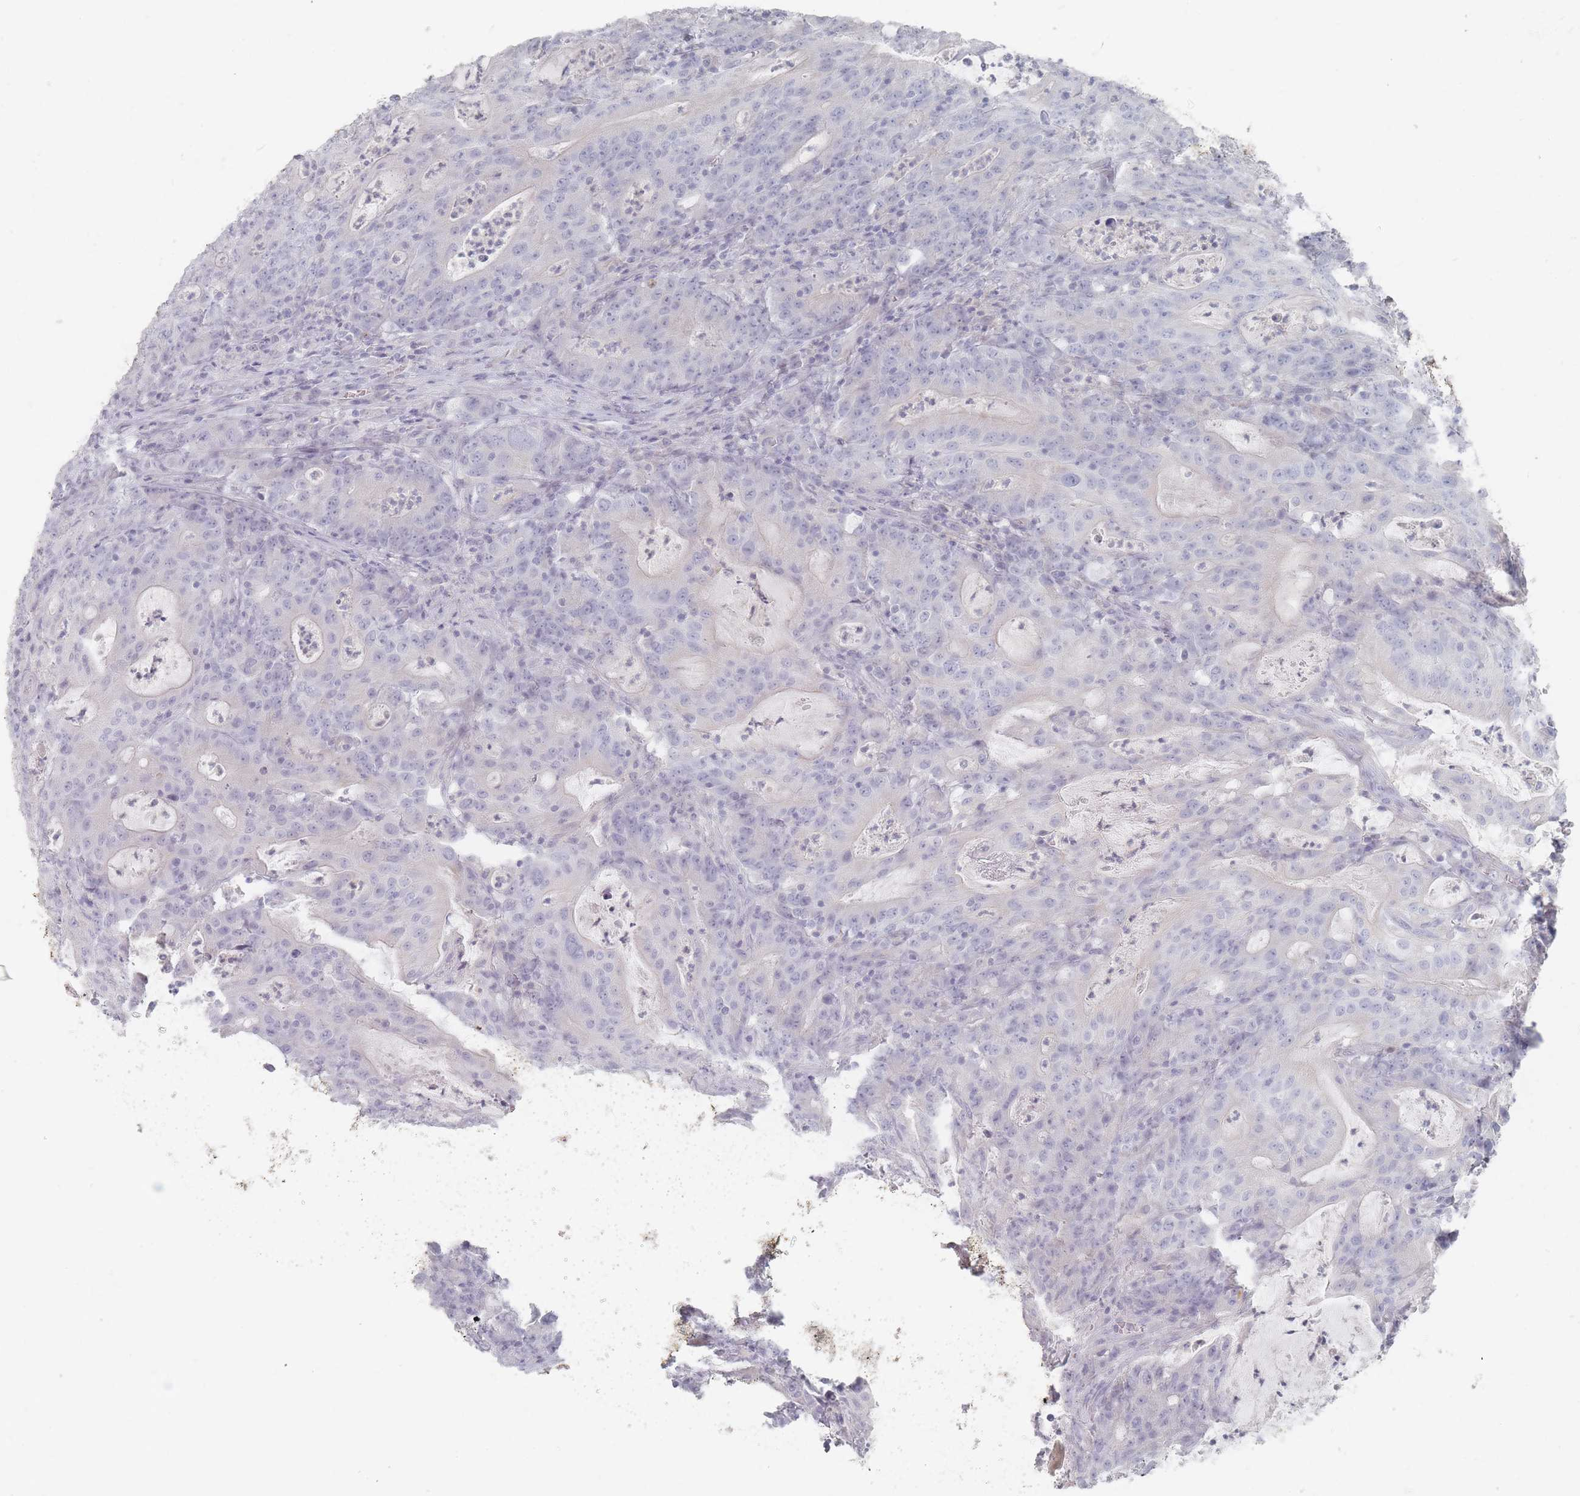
{"staining": {"intensity": "negative", "quantity": "none", "location": "none"}, "tissue": "colorectal cancer", "cell_type": "Tumor cells", "image_type": "cancer", "snomed": [{"axis": "morphology", "description": "Adenocarcinoma, NOS"}, {"axis": "topography", "description": "Colon"}], "caption": "Immunohistochemistry (IHC) of colorectal cancer displays no positivity in tumor cells.", "gene": "CD37", "patient": {"sex": "male", "age": 83}}